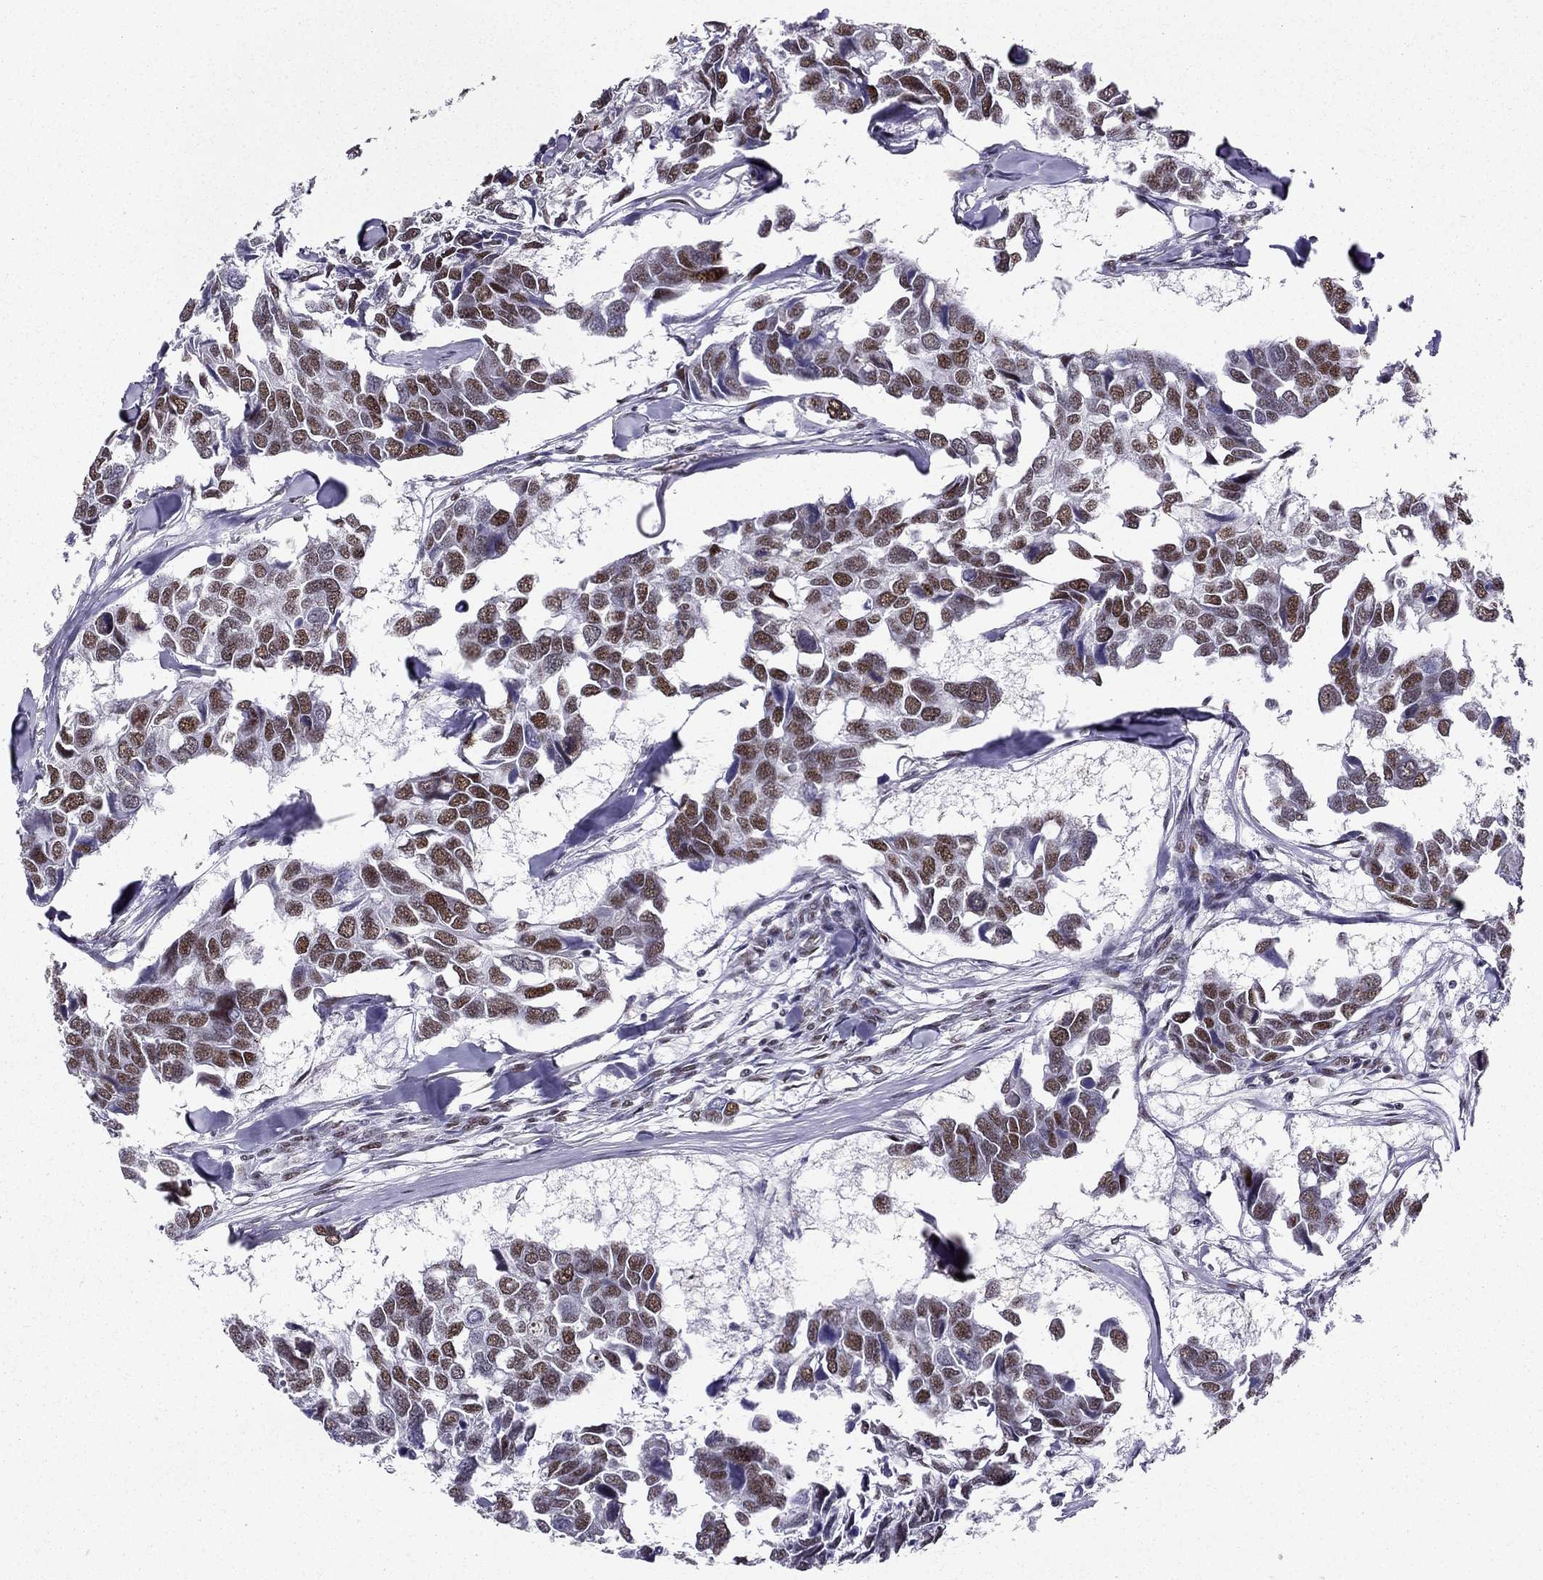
{"staining": {"intensity": "moderate", "quantity": ">75%", "location": "nuclear"}, "tissue": "breast cancer", "cell_type": "Tumor cells", "image_type": "cancer", "snomed": [{"axis": "morphology", "description": "Duct carcinoma"}, {"axis": "topography", "description": "Breast"}], "caption": "Immunohistochemical staining of breast cancer reveals moderate nuclear protein staining in approximately >75% of tumor cells.", "gene": "ZNF420", "patient": {"sex": "female", "age": 83}}